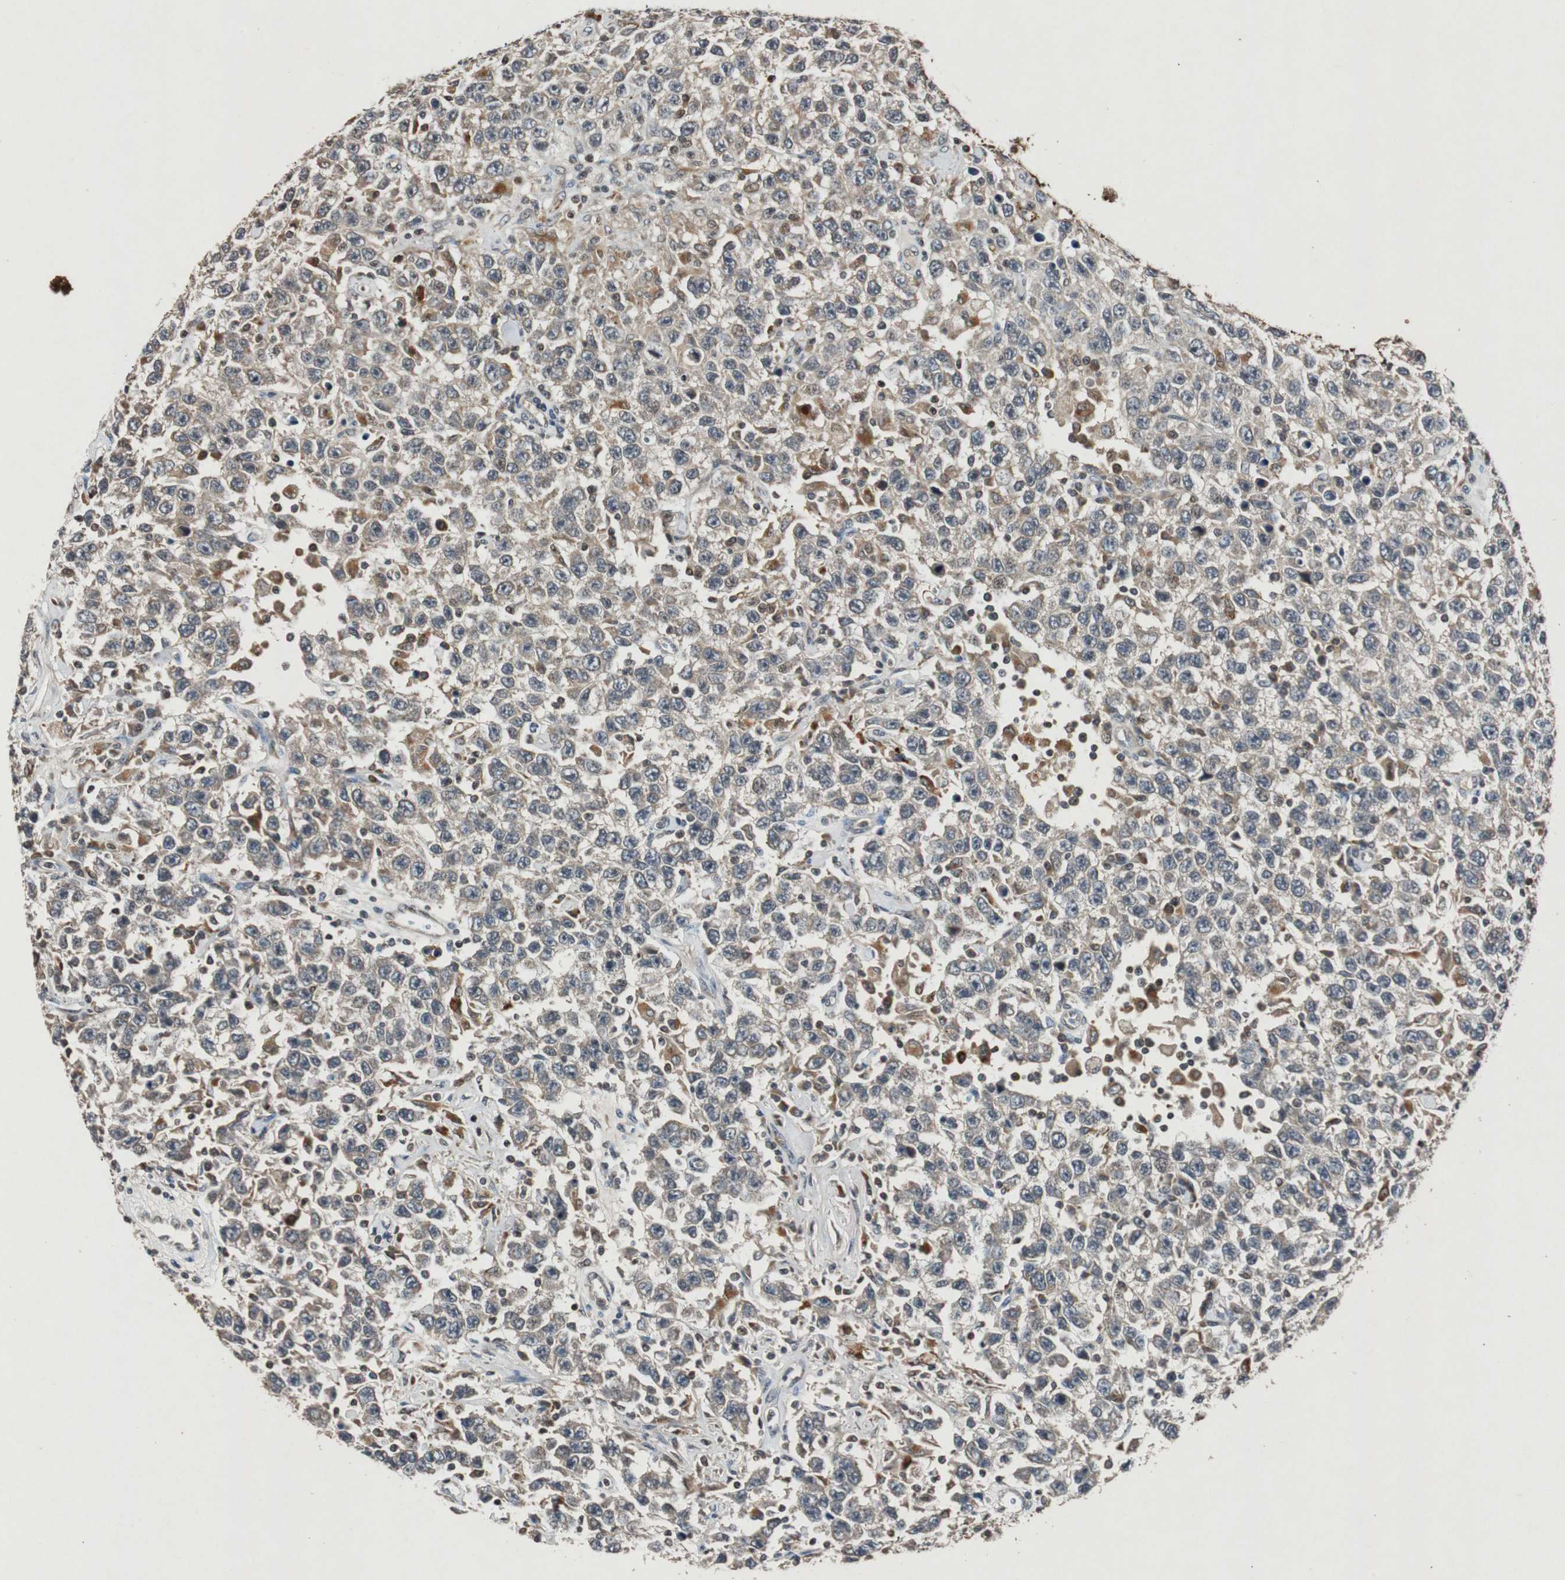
{"staining": {"intensity": "weak", "quantity": "<25%", "location": "cytoplasmic/membranous"}, "tissue": "testis cancer", "cell_type": "Tumor cells", "image_type": "cancer", "snomed": [{"axis": "morphology", "description": "Seminoma, NOS"}, {"axis": "topography", "description": "Testis"}], "caption": "A histopathology image of testis cancer (seminoma) stained for a protein shows no brown staining in tumor cells.", "gene": "SLIT2", "patient": {"sex": "male", "age": 41}}